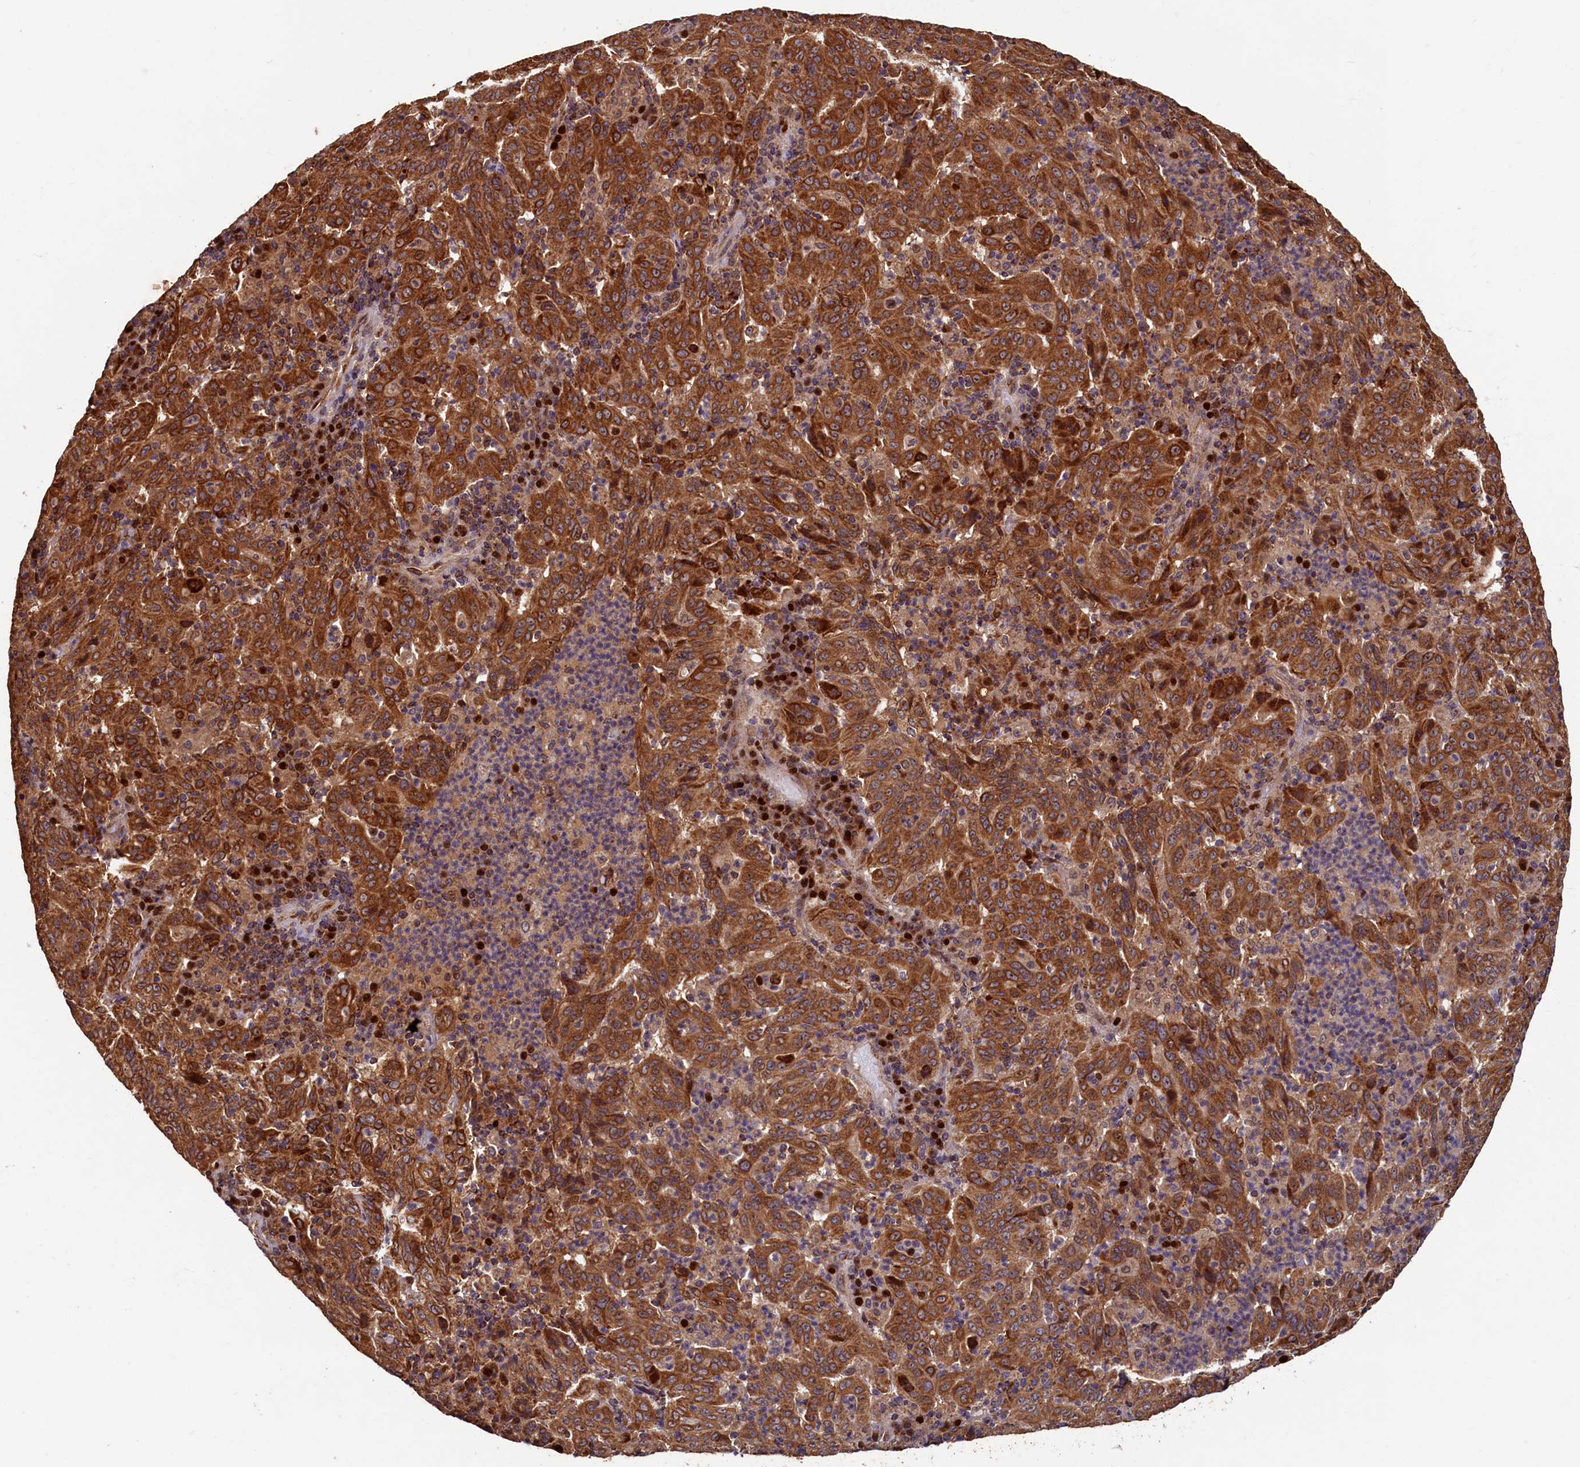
{"staining": {"intensity": "strong", "quantity": ">75%", "location": "cytoplasmic/membranous"}, "tissue": "pancreatic cancer", "cell_type": "Tumor cells", "image_type": "cancer", "snomed": [{"axis": "morphology", "description": "Adenocarcinoma, NOS"}, {"axis": "topography", "description": "Pancreas"}], "caption": "There is high levels of strong cytoplasmic/membranous staining in tumor cells of pancreatic cancer, as demonstrated by immunohistochemical staining (brown color).", "gene": "NCKAP5L", "patient": {"sex": "male", "age": 63}}